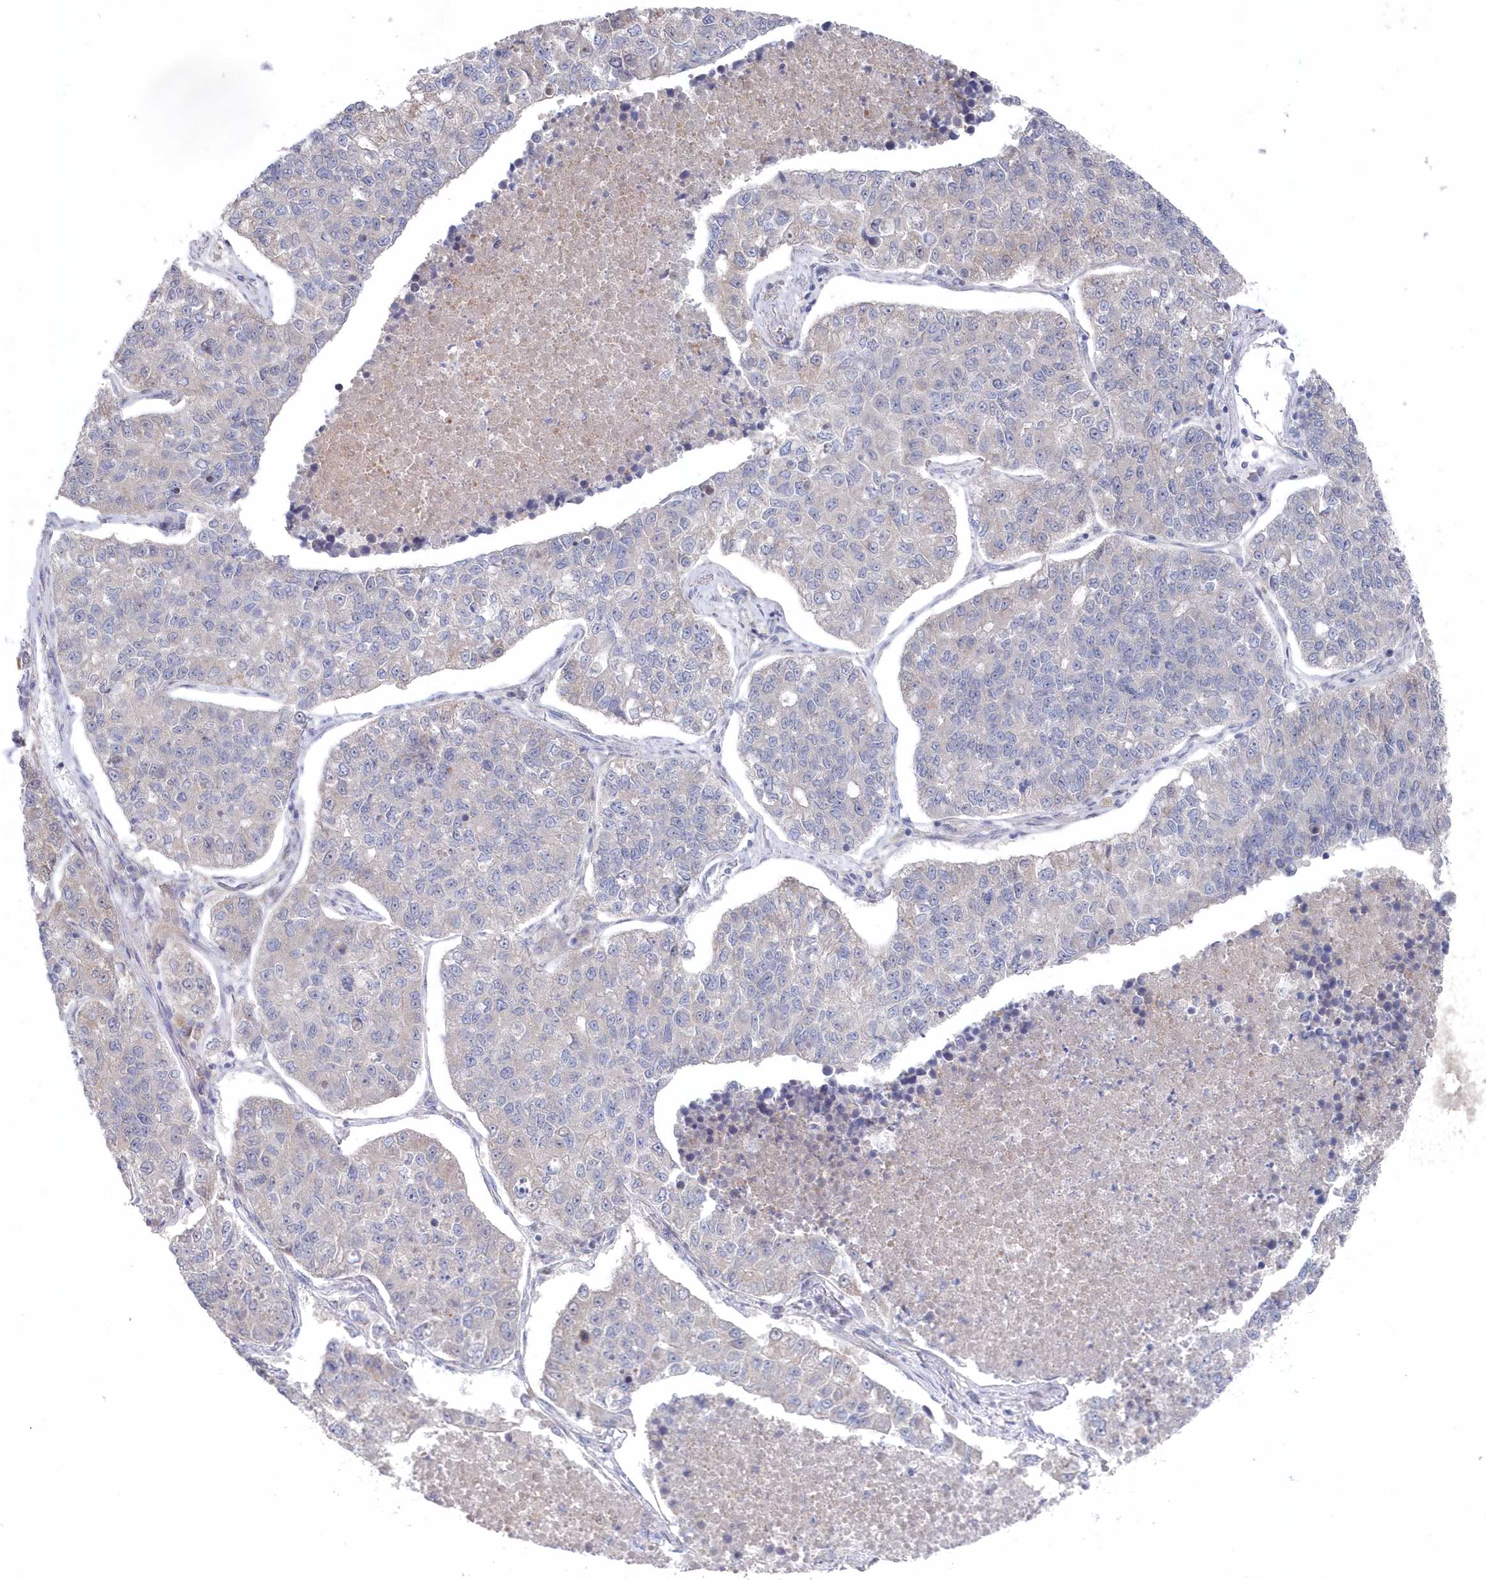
{"staining": {"intensity": "negative", "quantity": "none", "location": "none"}, "tissue": "lung cancer", "cell_type": "Tumor cells", "image_type": "cancer", "snomed": [{"axis": "morphology", "description": "Adenocarcinoma, NOS"}, {"axis": "topography", "description": "Lung"}], "caption": "Tumor cells are negative for brown protein staining in lung adenocarcinoma.", "gene": "KIAA1586", "patient": {"sex": "male", "age": 49}}